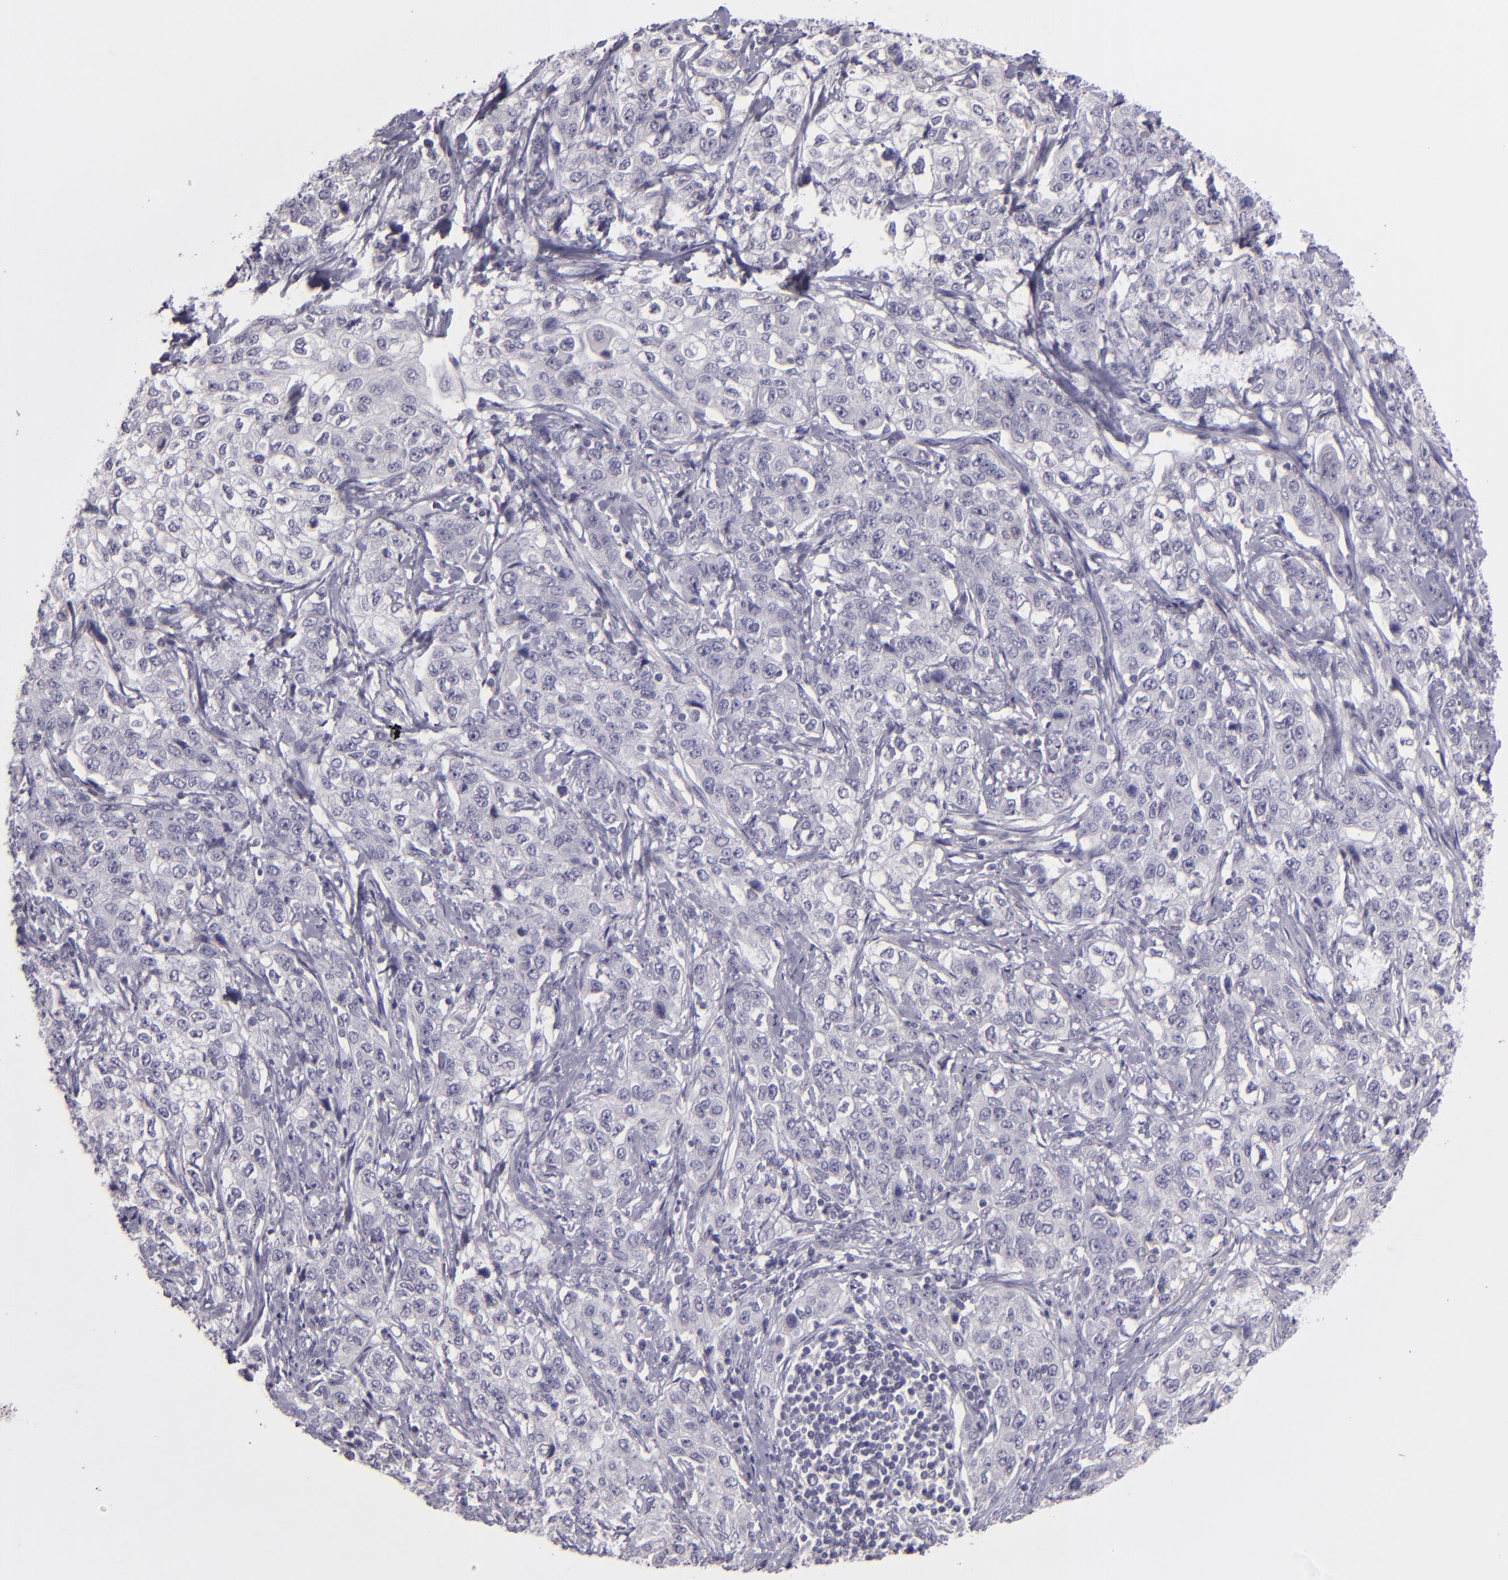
{"staining": {"intensity": "negative", "quantity": "none", "location": "none"}, "tissue": "stomach cancer", "cell_type": "Tumor cells", "image_type": "cancer", "snomed": [{"axis": "morphology", "description": "Adenocarcinoma, NOS"}, {"axis": "topography", "description": "Stomach"}], "caption": "Protein analysis of stomach cancer displays no significant expression in tumor cells. (Immunohistochemistry, brightfield microscopy, high magnification).", "gene": "SNCB", "patient": {"sex": "male", "age": 48}}